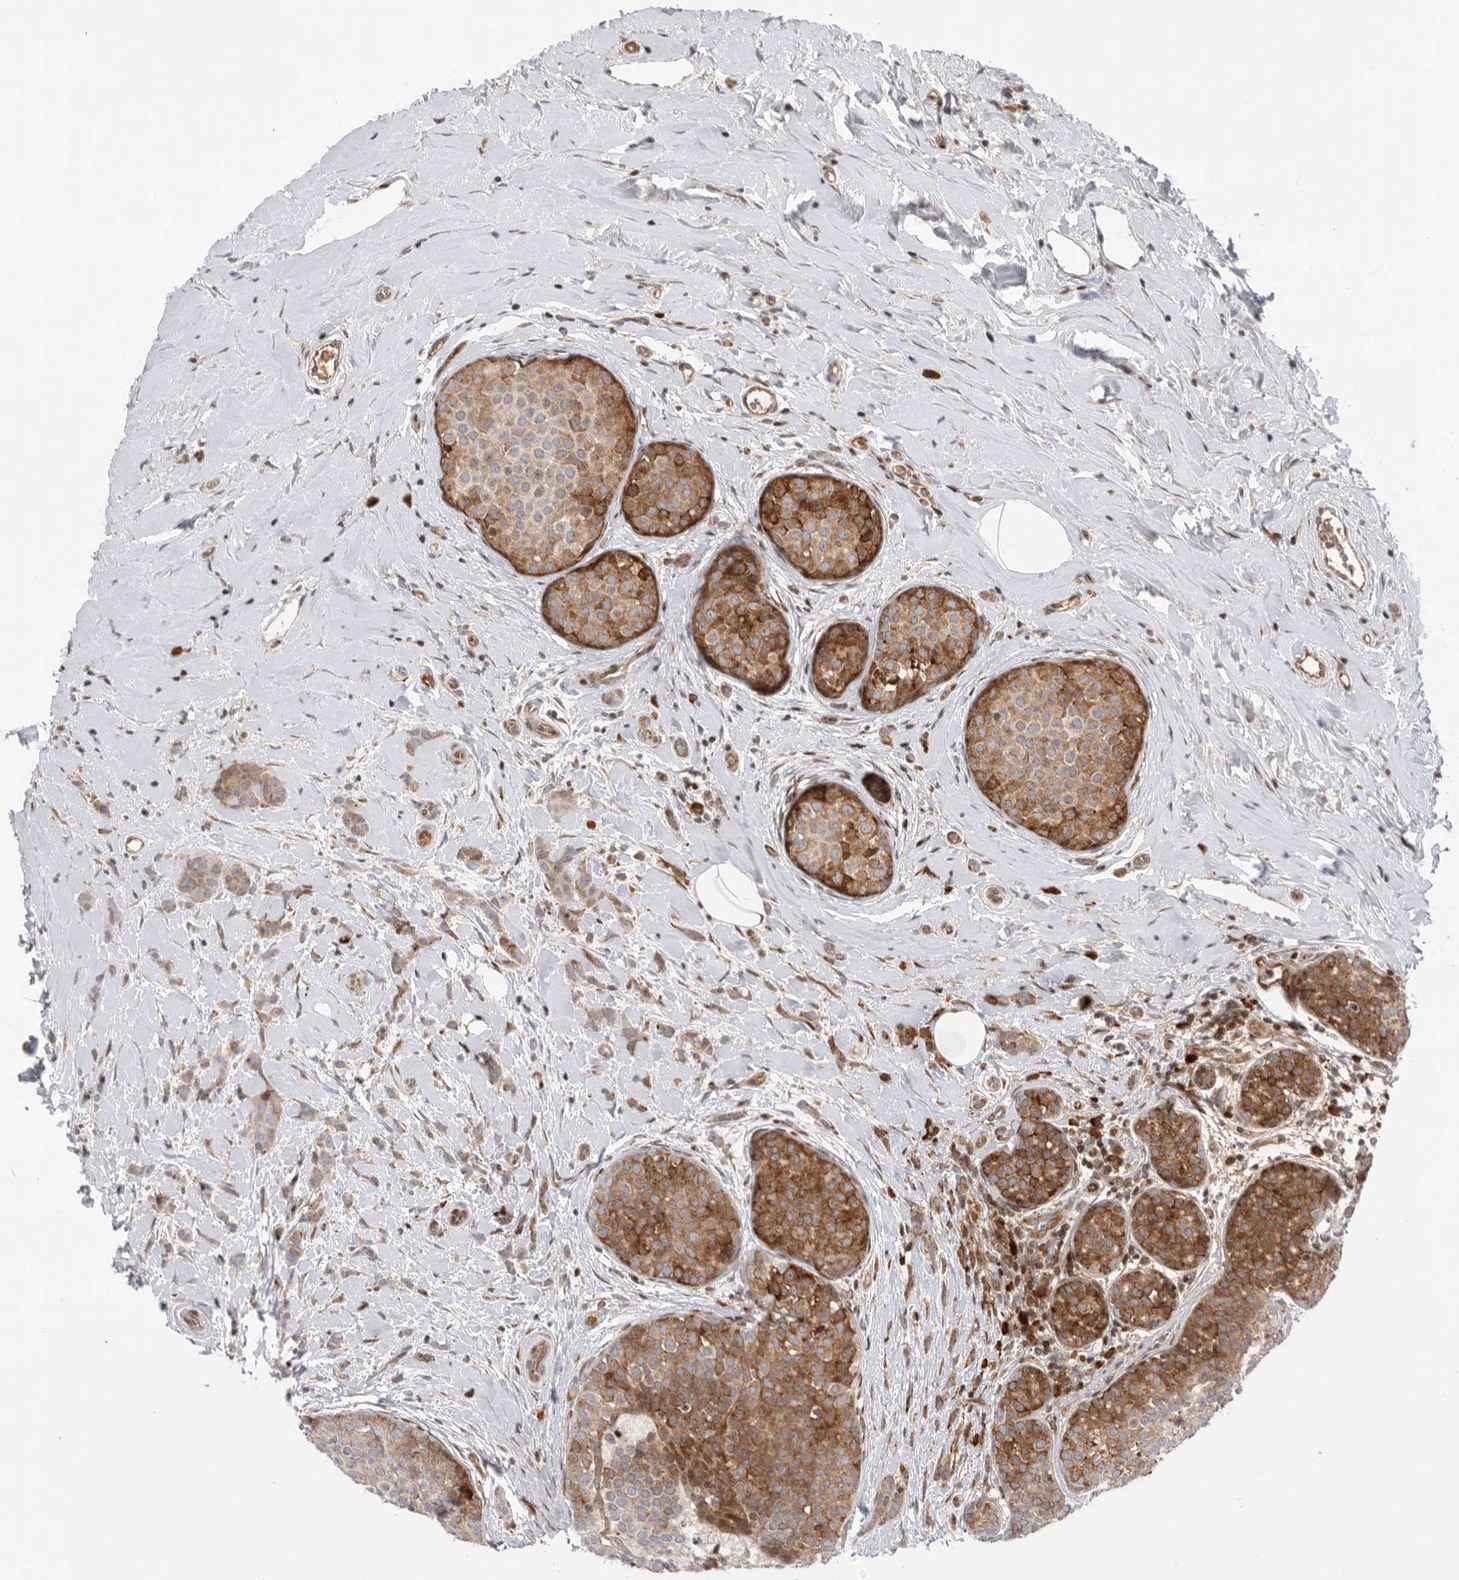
{"staining": {"intensity": "moderate", "quantity": "25%-75%", "location": "cytoplasmic/membranous"}, "tissue": "breast cancer", "cell_type": "Tumor cells", "image_type": "cancer", "snomed": [{"axis": "morphology", "description": "Lobular carcinoma, in situ"}, {"axis": "morphology", "description": "Lobular carcinoma"}, {"axis": "topography", "description": "Breast"}], "caption": "The histopathology image shows staining of breast cancer (lobular carcinoma), revealing moderate cytoplasmic/membranous protein expression (brown color) within tumor cells. (Stains: DAB (3,3'-diaminobenzidine) in brown, nuclei in blue, Microscopy: brightfield microscopy at high magnification).", "gene": "FZD3", "patient": {"sex": "female", "age": 41}}